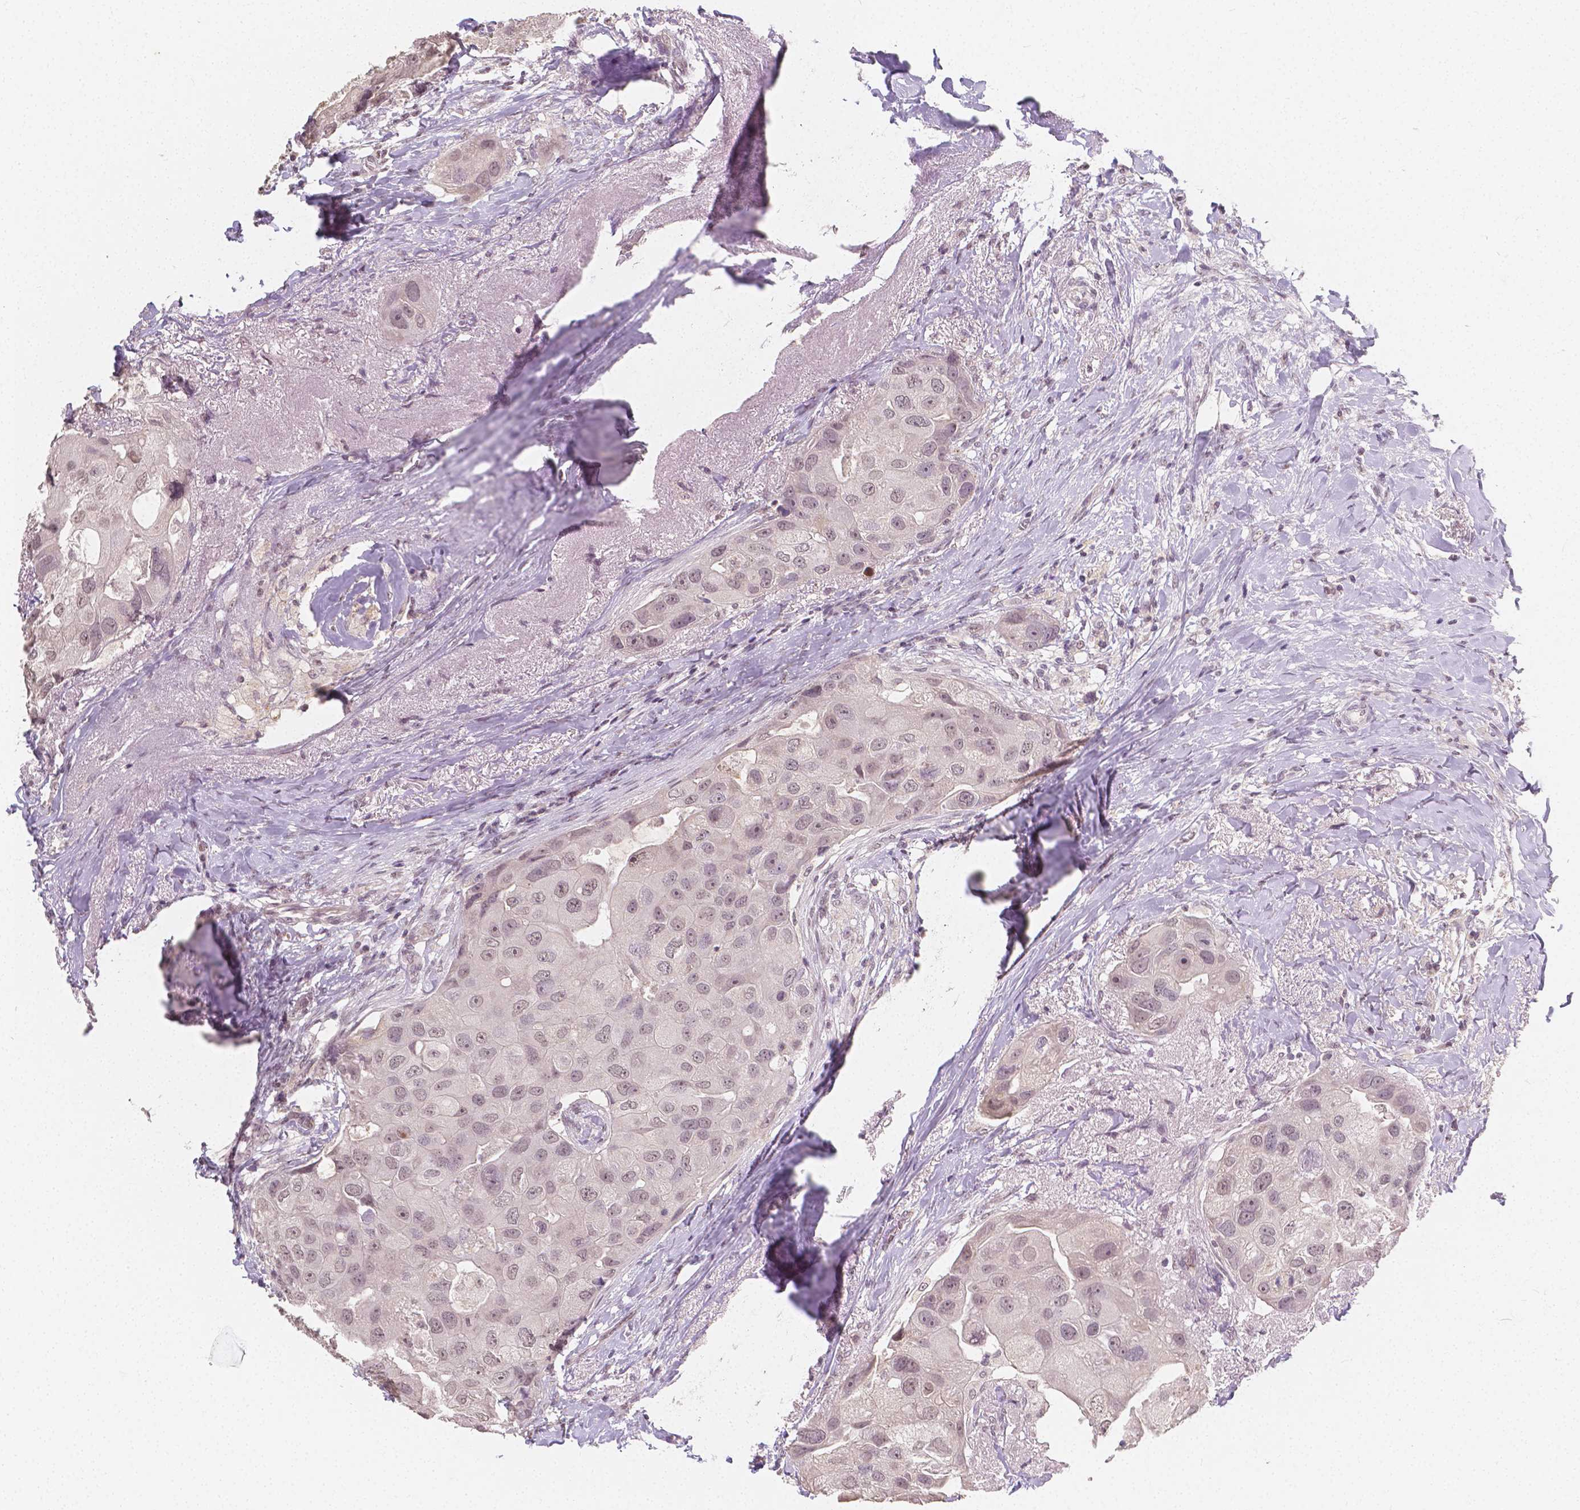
{"staining": {"intensity": "weak", "quantity": "<25%", "location": "nuclear"}, "tissue": "breast cancer", "cell_type": "Tumor cells", "image_type": "cancer", "snomed": [{"axis": "morphology", "description": "Duct carcinoma"}, {"axis": "topography", "description": "Breast"}], "caption": "The IHC histopathology image has no significant positivity in tumor cells of breast cancer tissue.", "gene": "NOLC1", "patient": {"sex": "female", "age": 43}}